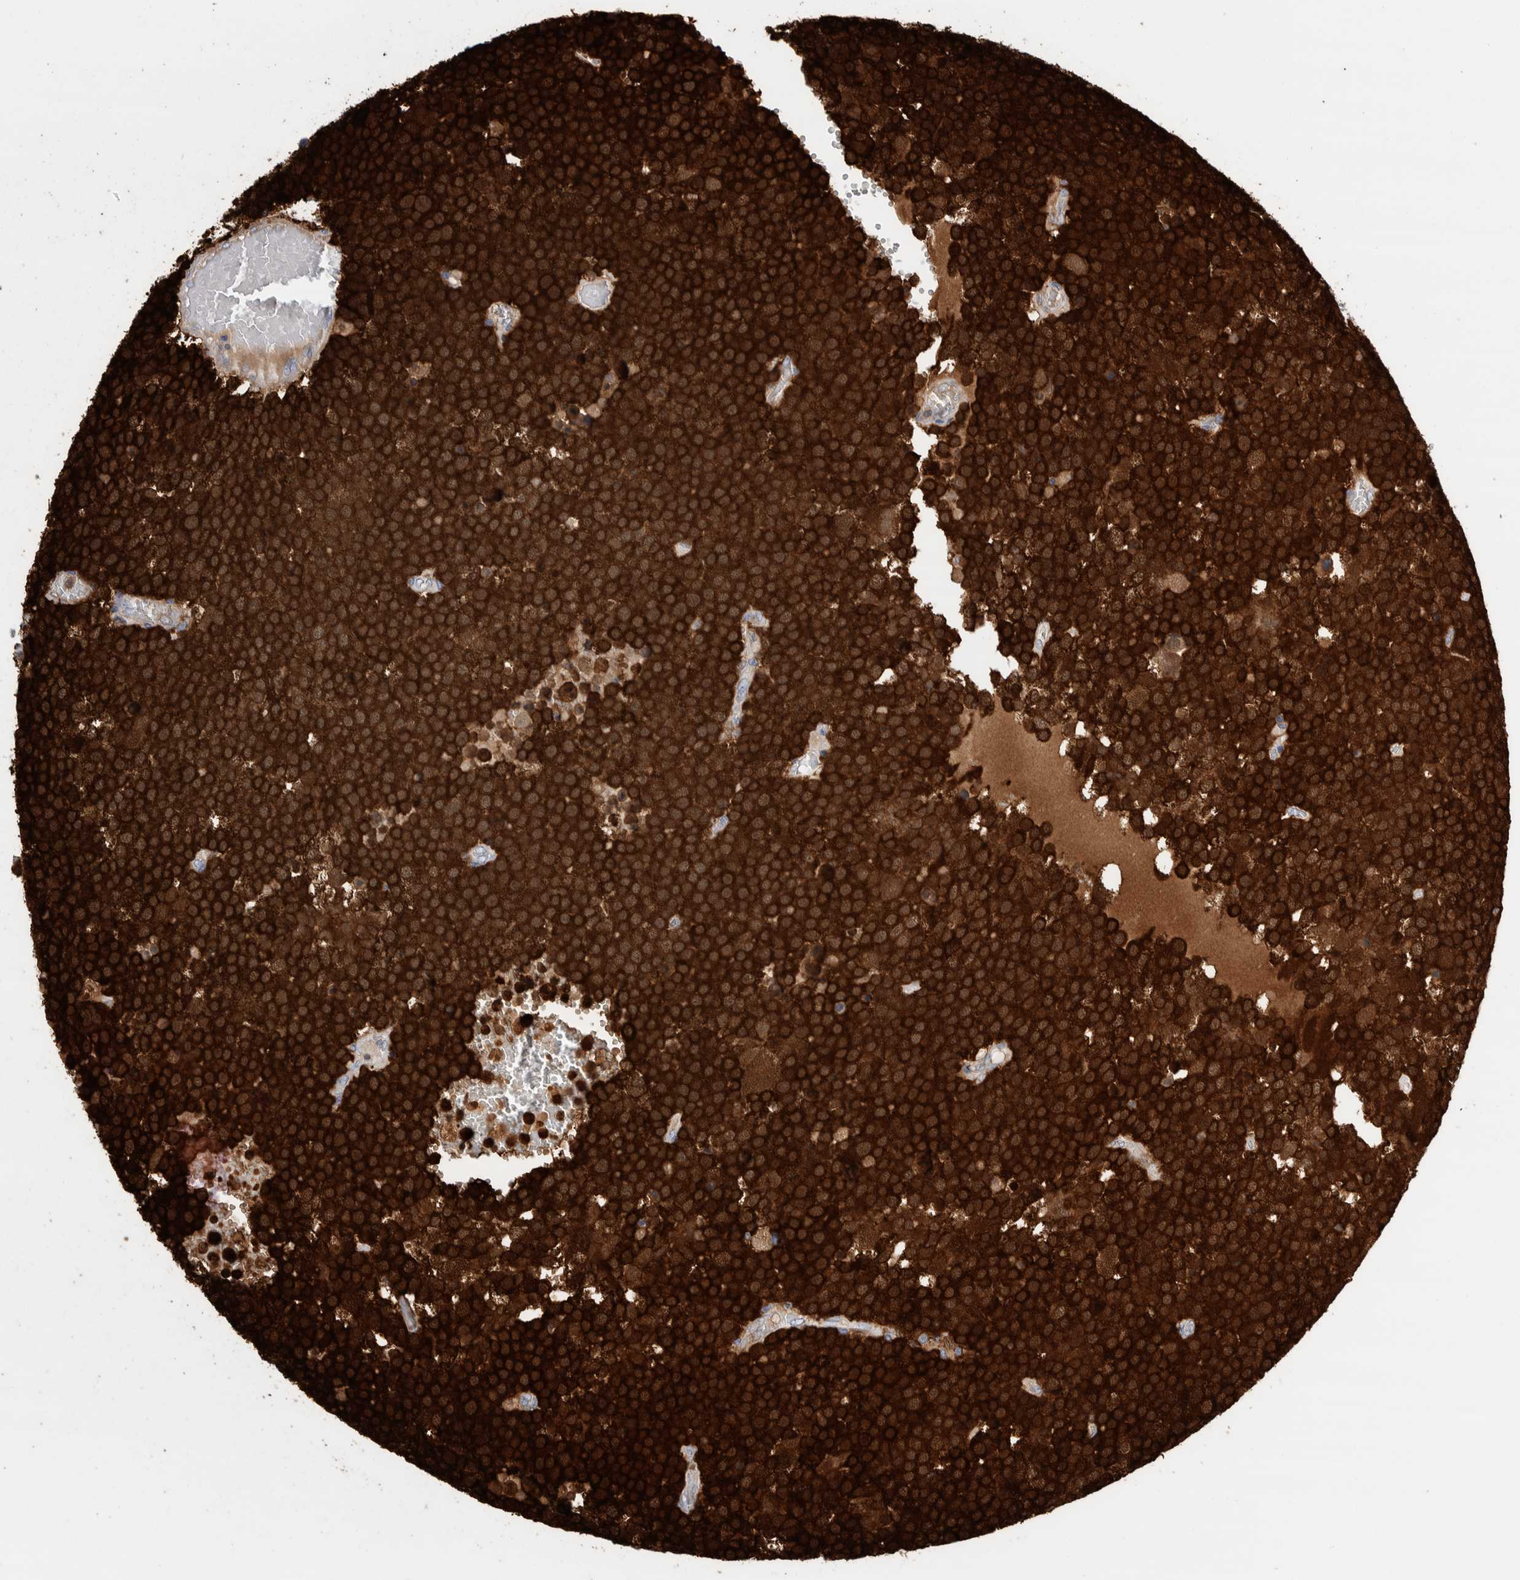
{"staining": {"intensity": "strong", "quantity": ">75%", "location": "cytoplasmic/membranous"}, "tissue": "testis cancer", "cell_type": "Tumor cells", "image_type": "cancer", "snomed": [{"axis": "morphology", "description": "Seminoma, NOS"}, {"axis": "topography", "description": "Testis"}], "caption": "Protein positivity by immunohistochemistry (IHC) displays strong cytoplasmic/membranous positivity in about >75% of tumor cells in testis cancer (seminoma).", "gene": "LURAP1L", "patient": {"sex": "male", "age": 71}}